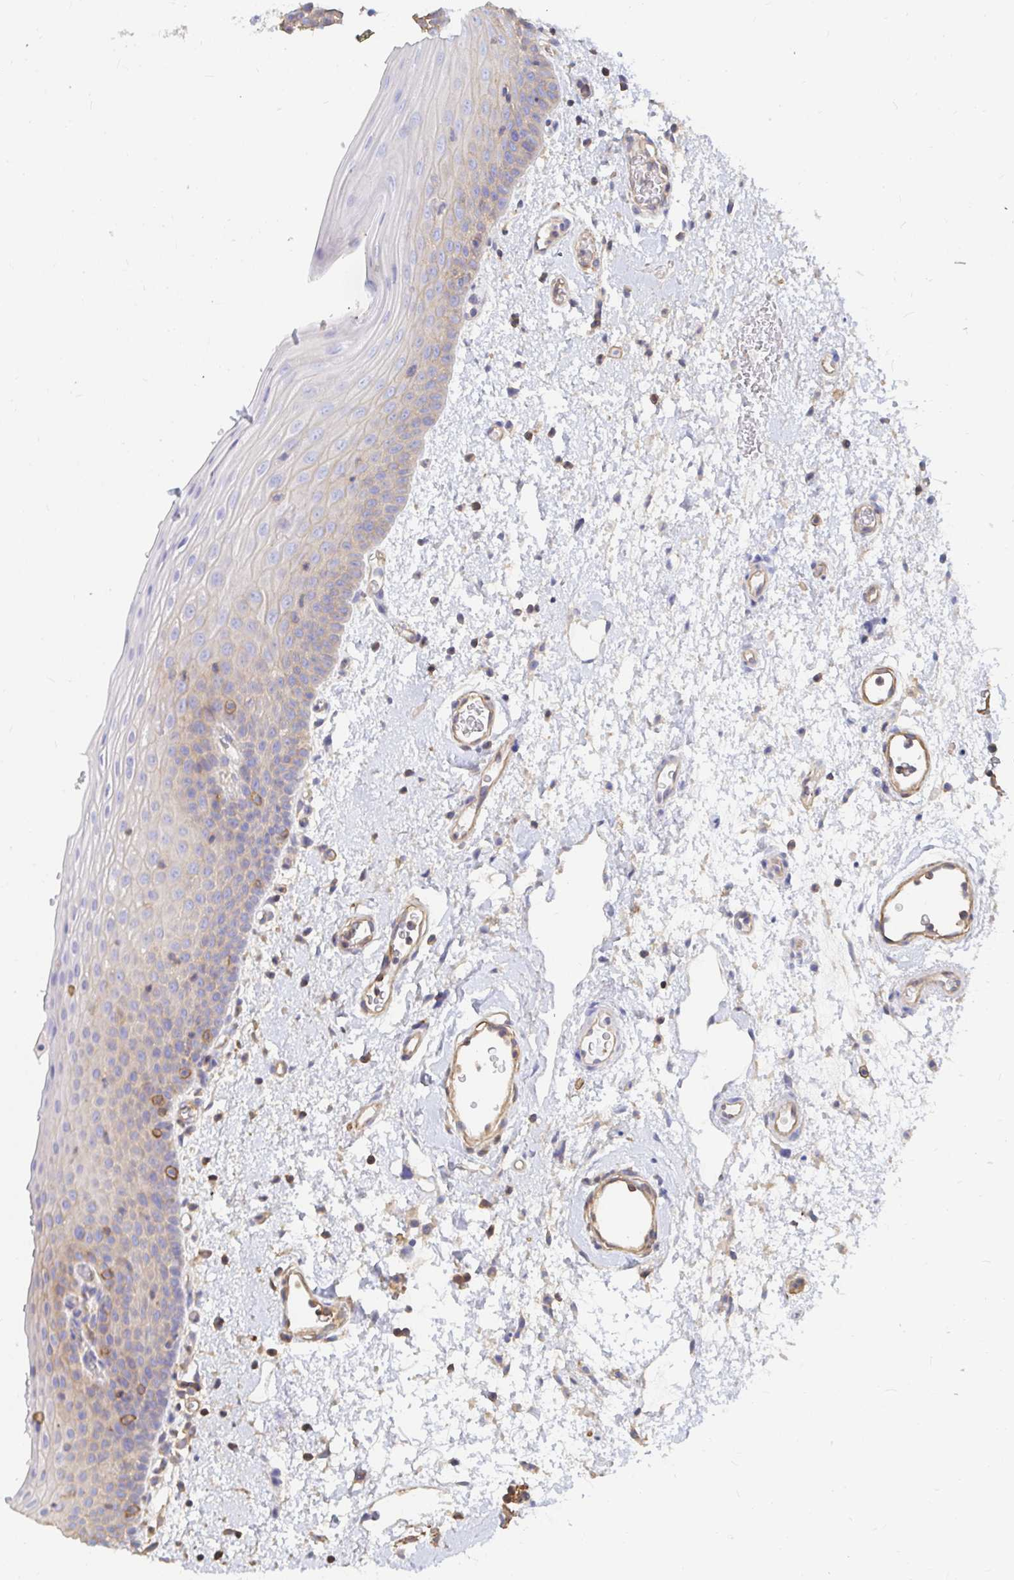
{"staining": {"intensity": "weak", "quantity": "<25%", "location": "cytoplasmic/membranous"}, "tissue": "oral mucosa", "cell_type": "Squamous epithelial cells", "image_type": "normal", "snomed": [{"axis": "morphology", "description": "Normal tissue, NOS"}, {"axis": "topography", "description": "Oral tissue"}, {"axis": "topography", "description": "Head-Neck"}], "caption": "A high-resolution photomicrograph shows IHC staining of normal oral mucosa, which demonstrates no significant expression in squamous epithelial cells. (DAB IHC visualized using brightfield microscopy, high magnification).", "gene": "TSPAN19", "patient": {"sex": "female", "age": 55}}